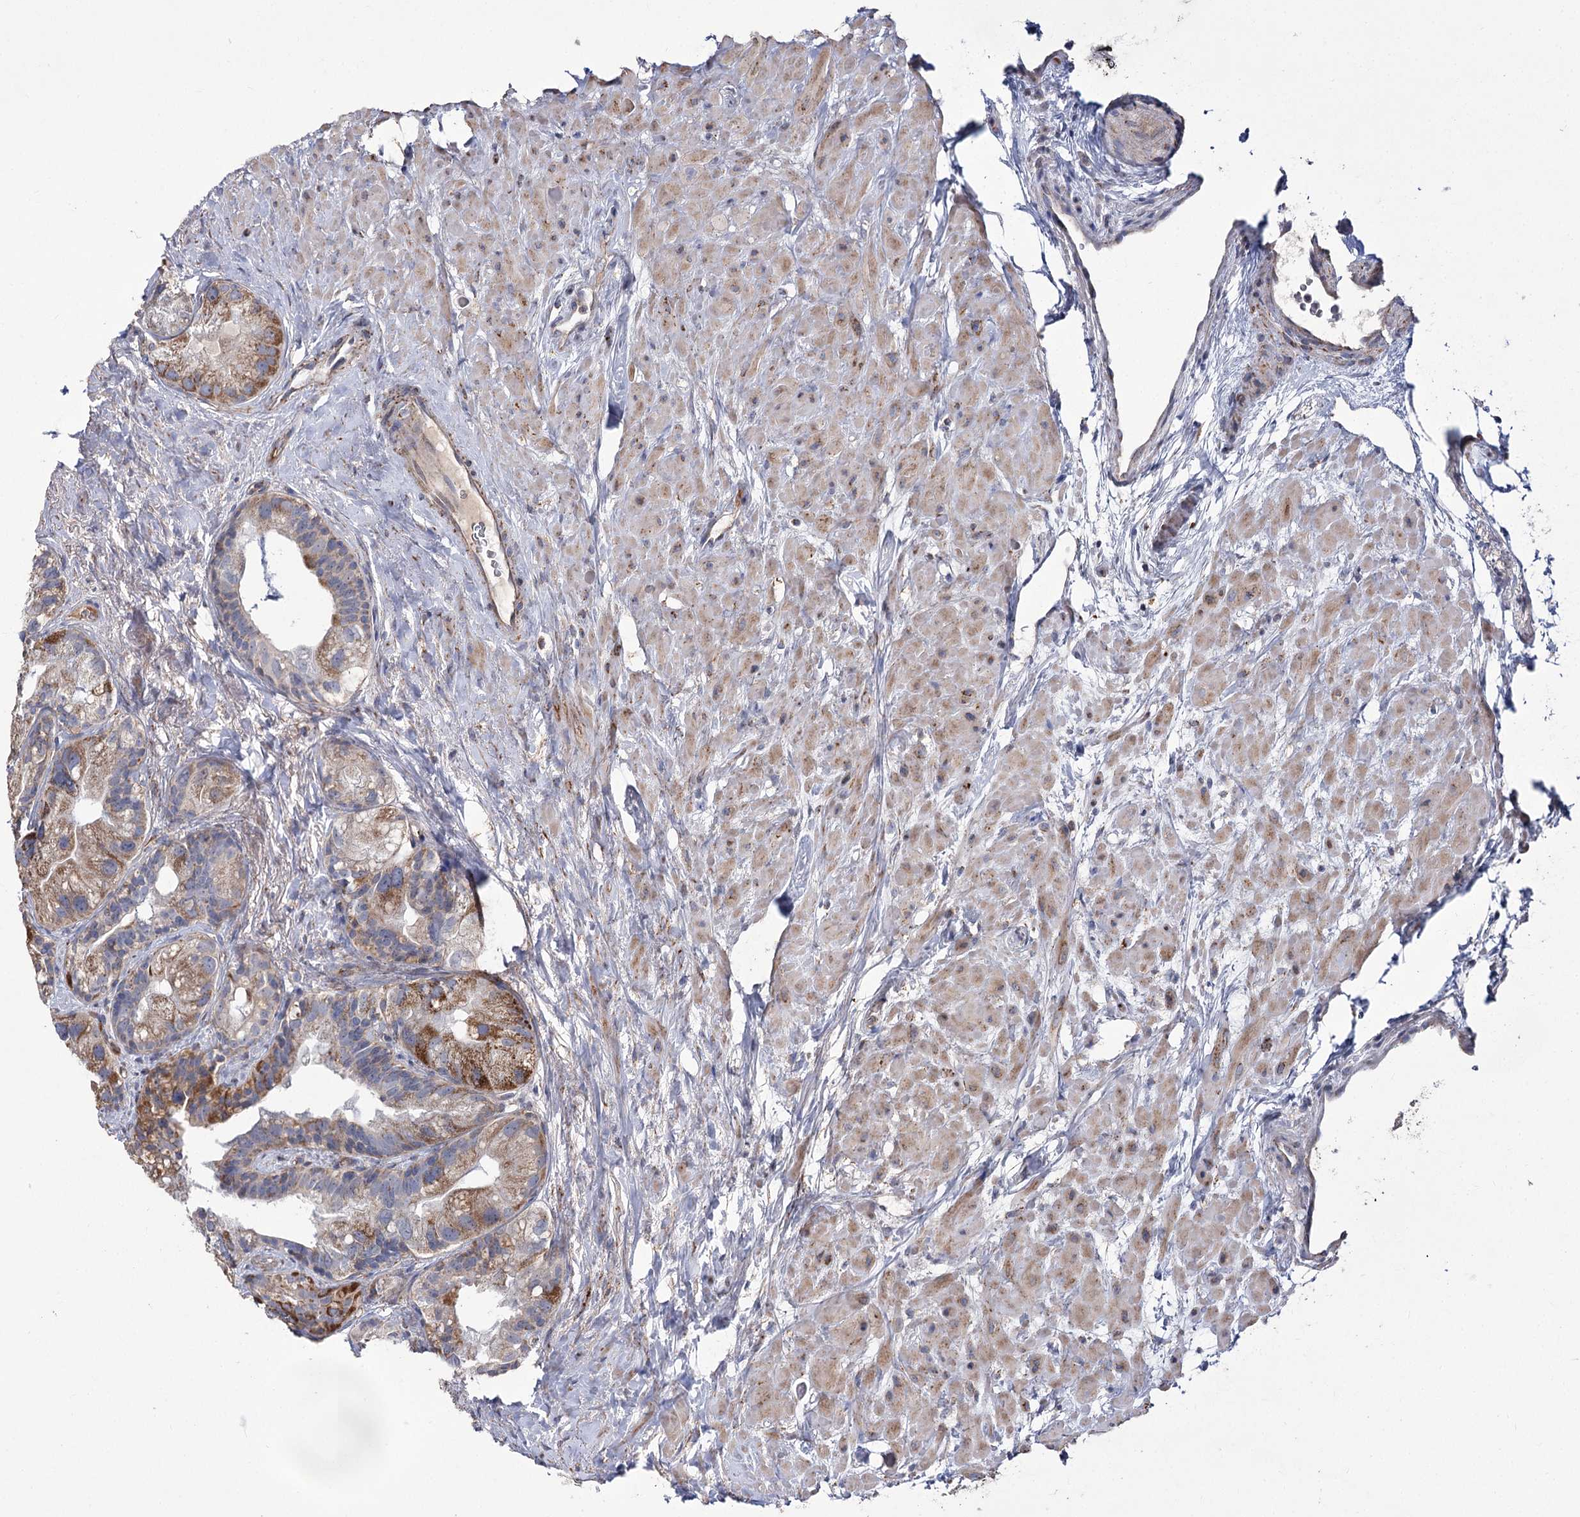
{"staining": {"intensity": "moderate", "quantity": "25%-75%", "location": "cytoplasmic/membranous"}, "tissue": "prostate cancer", "cell_type": "Tumor cells", "image_type": "cancer", "snomed": [{"axis": "morphology", "description": "Normal tissue, NOS"}, {"axis": "morphology", "description": "Adenocarcinoma, Low grade"}, {"axis": "topography", "description": "Prostate"}], "caption": "Immunohistochemical staining of human prostate cancer displays moderate cytoplasmic/membranous protein staining in about 25%-75% of tumor cells. The protein is stained brown, and the nuclei are stained in blue (DAB IHC with brightfield microscopy, high magnification).", "gene": "NADK2", "patient": {"sex": "male", "age": 72}}